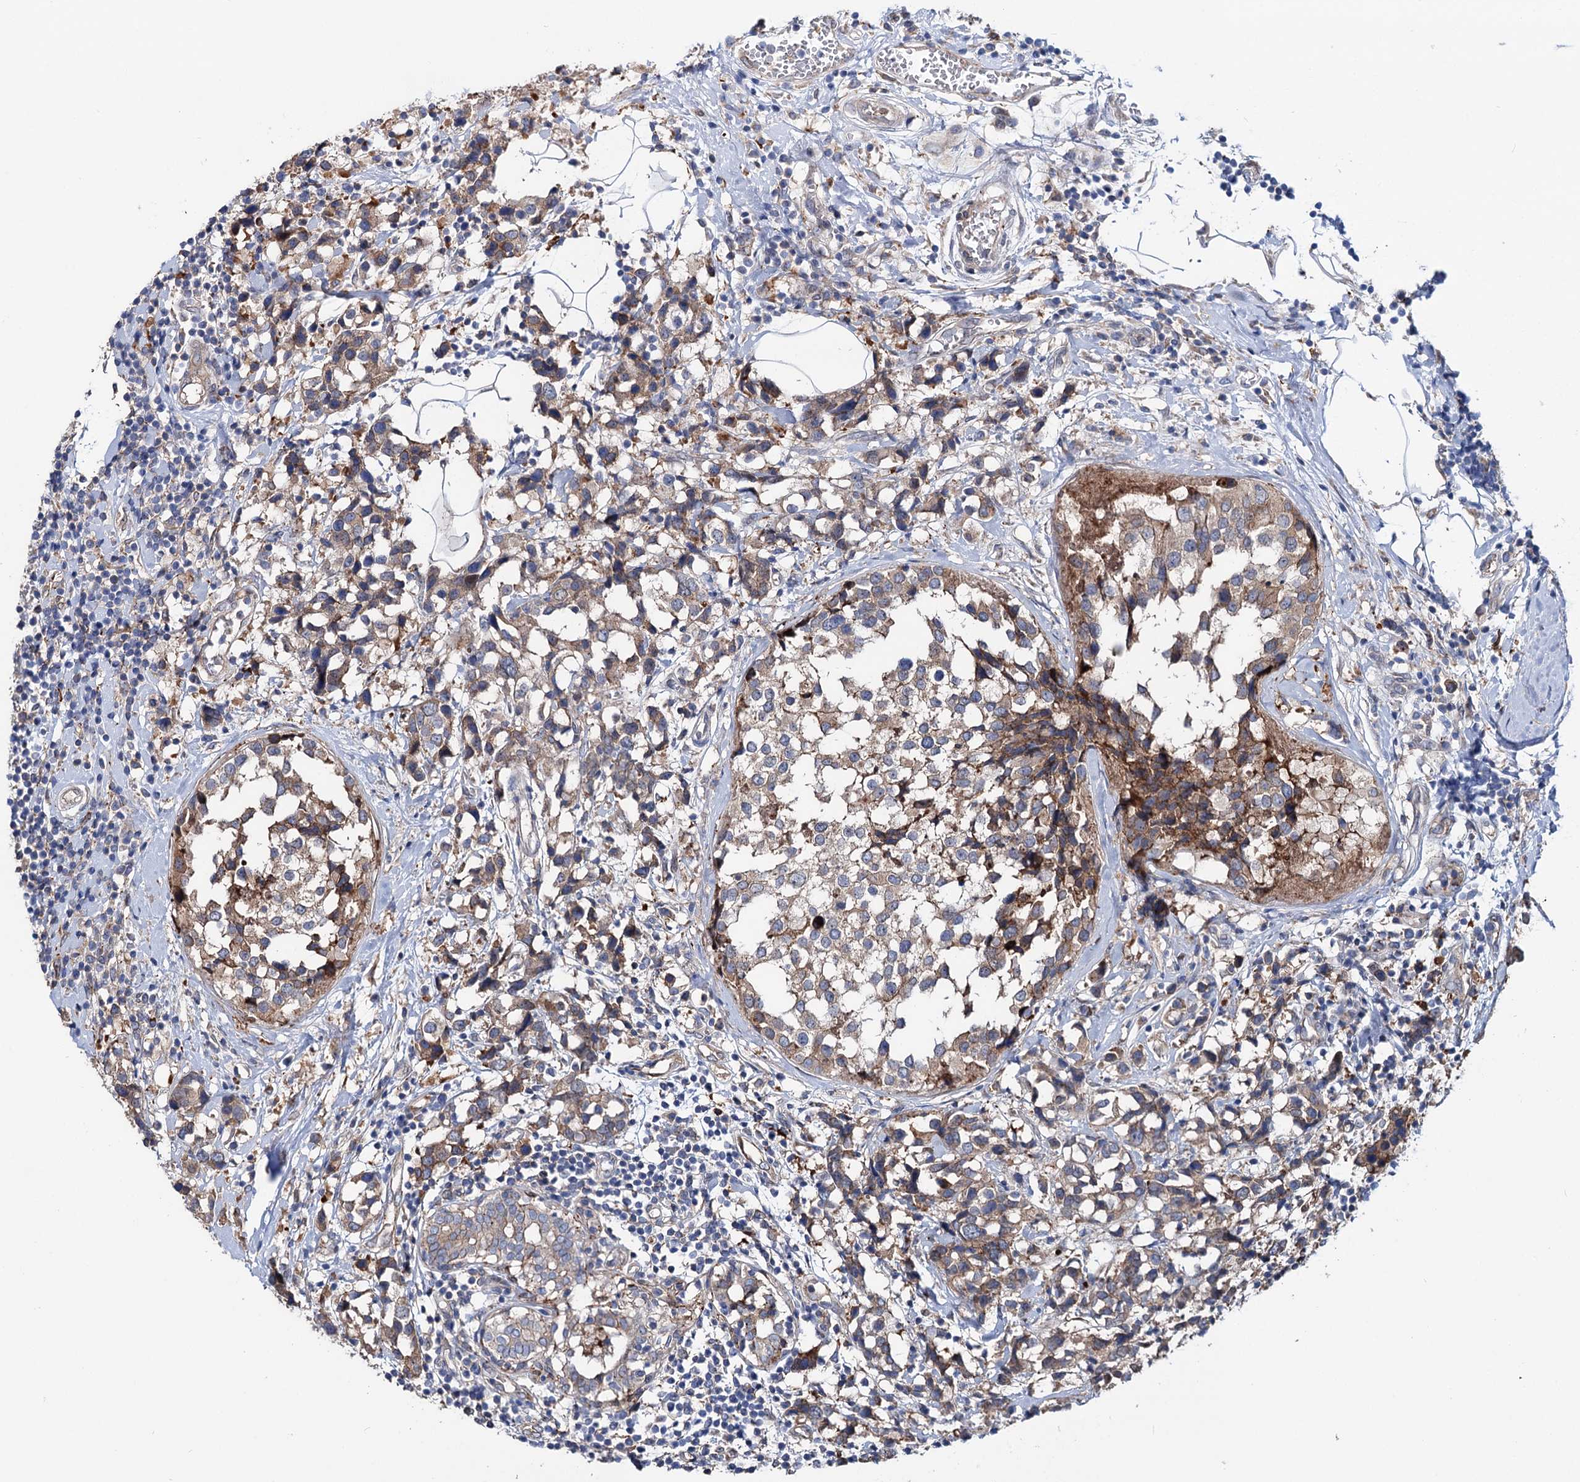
{"staining": {"intensity": "moderate", "quantity": ">75%", "location": "cytoplasmic/membranous"}, "tissue": "breast cancer", "cell_type": "Tumor cells", "image_type": "cancer", "snomed": [{"axis": "morphology", "description": "Lobular carcinoma"}, {"axis": "topography", "description": "Breast"}], "caption": "Immunohistochemistry micrograph of human breast lobular carcinoma stained for a protein (brown), which reveals medium levels of moderate cytoplasmic/membranous expression in approximately >75% of tumor cells.", "gene": "PTDSS2", "patient": {"sex": "female", "age": 59}}